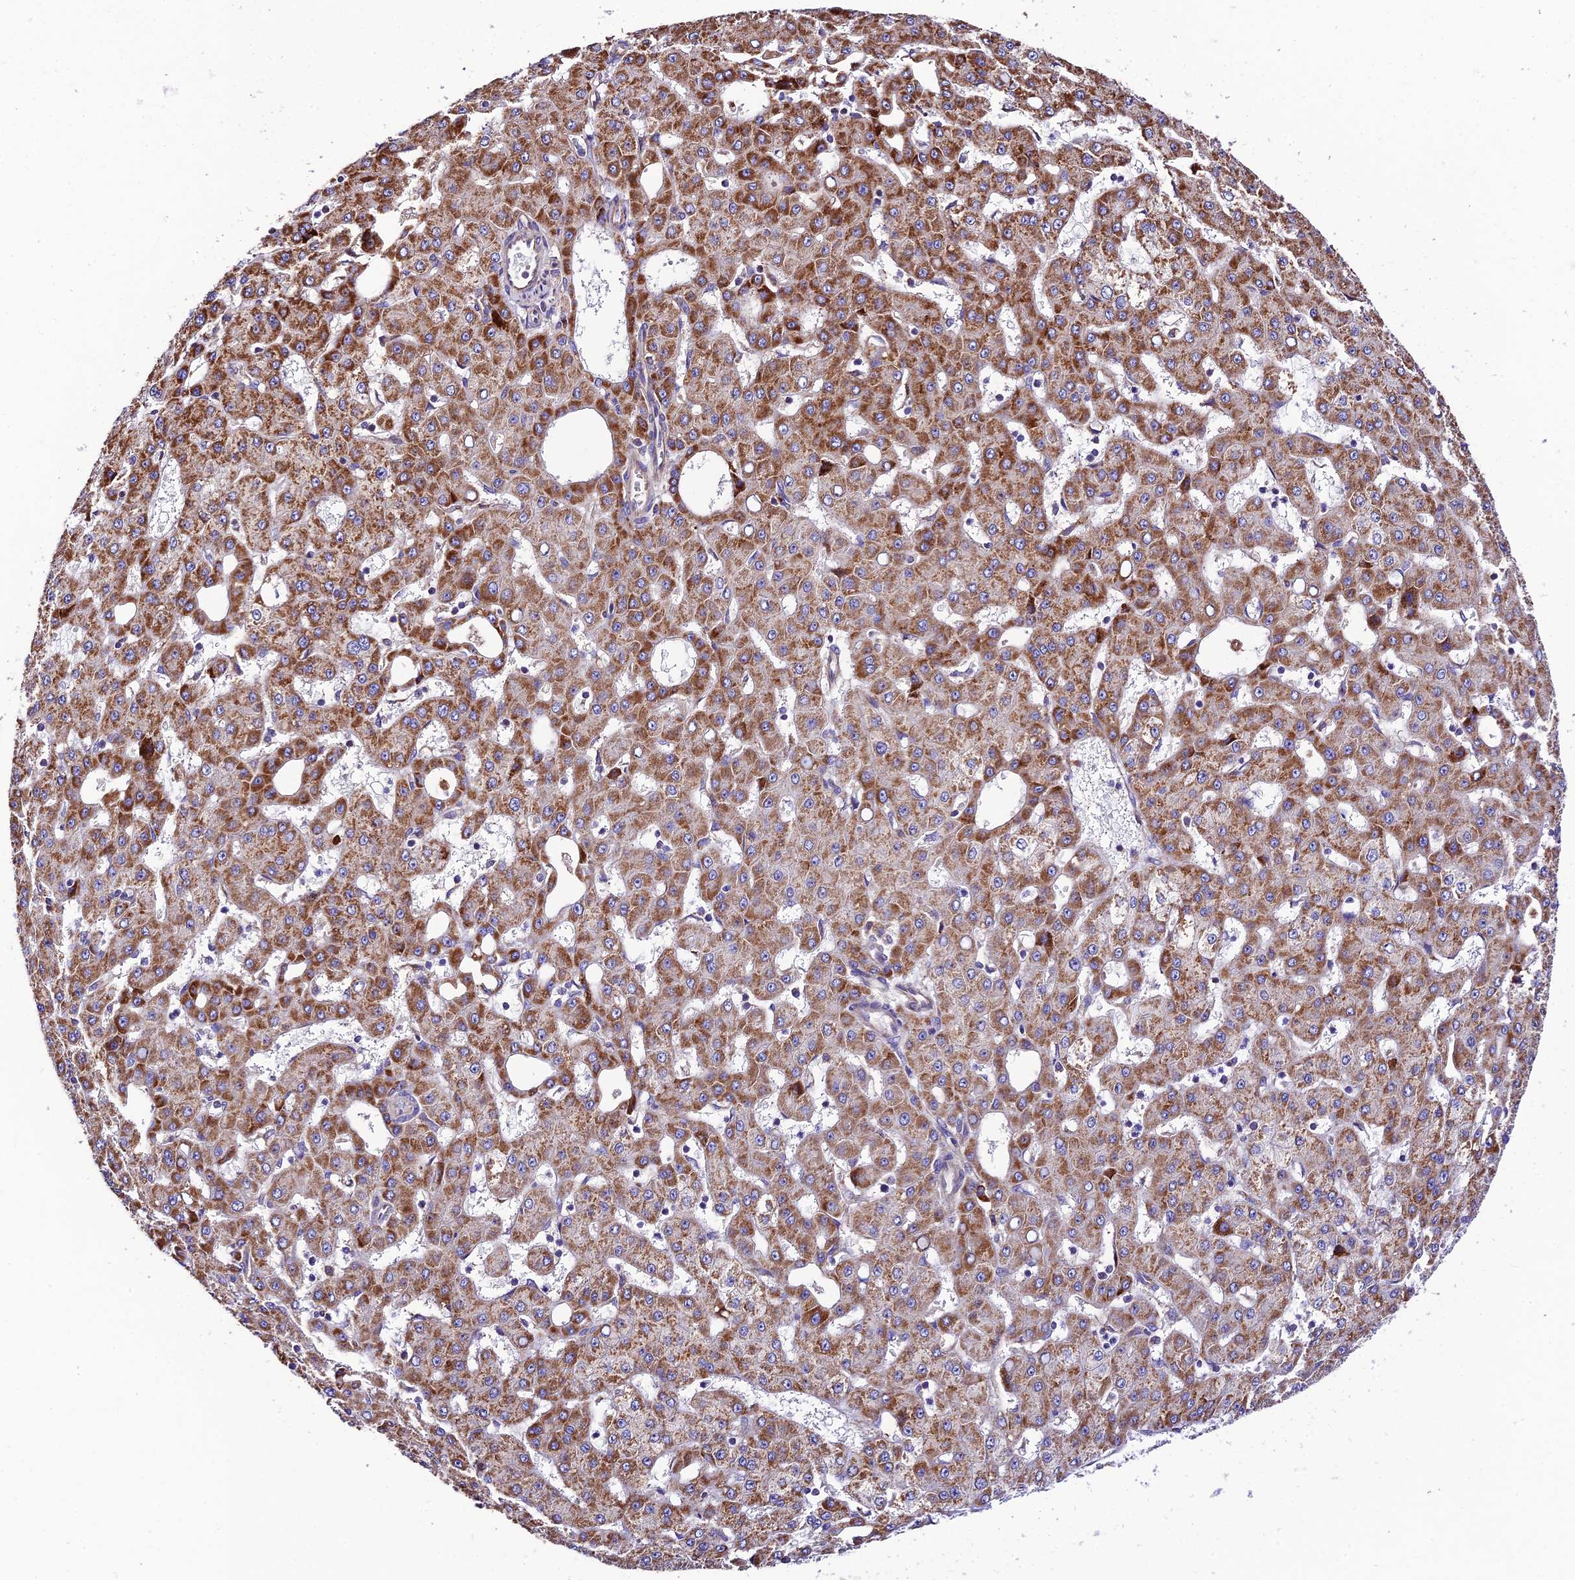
{"staining": {"intensity": "moderate", "quantity": ">75%", "location": "cytoplasmic/membranous"}, "tissue": "liver cancer", "cell_type": "Tumor cells", "image_type": "cancer", "snomed": [{"axis": "morphology", "description": "Carcinoma, Hepatocellular, NOS"}, {"axis": "topography", "description": "Liver"}], "caption": "Protein staining of hepatocellular carcinoma (liver) tissue demonstrates moderate cytoplasmic/membranous positivity in about >75% of tumor cells.", "gene": "VPS13C", "patient": {"sex": "male", "age": 47}}